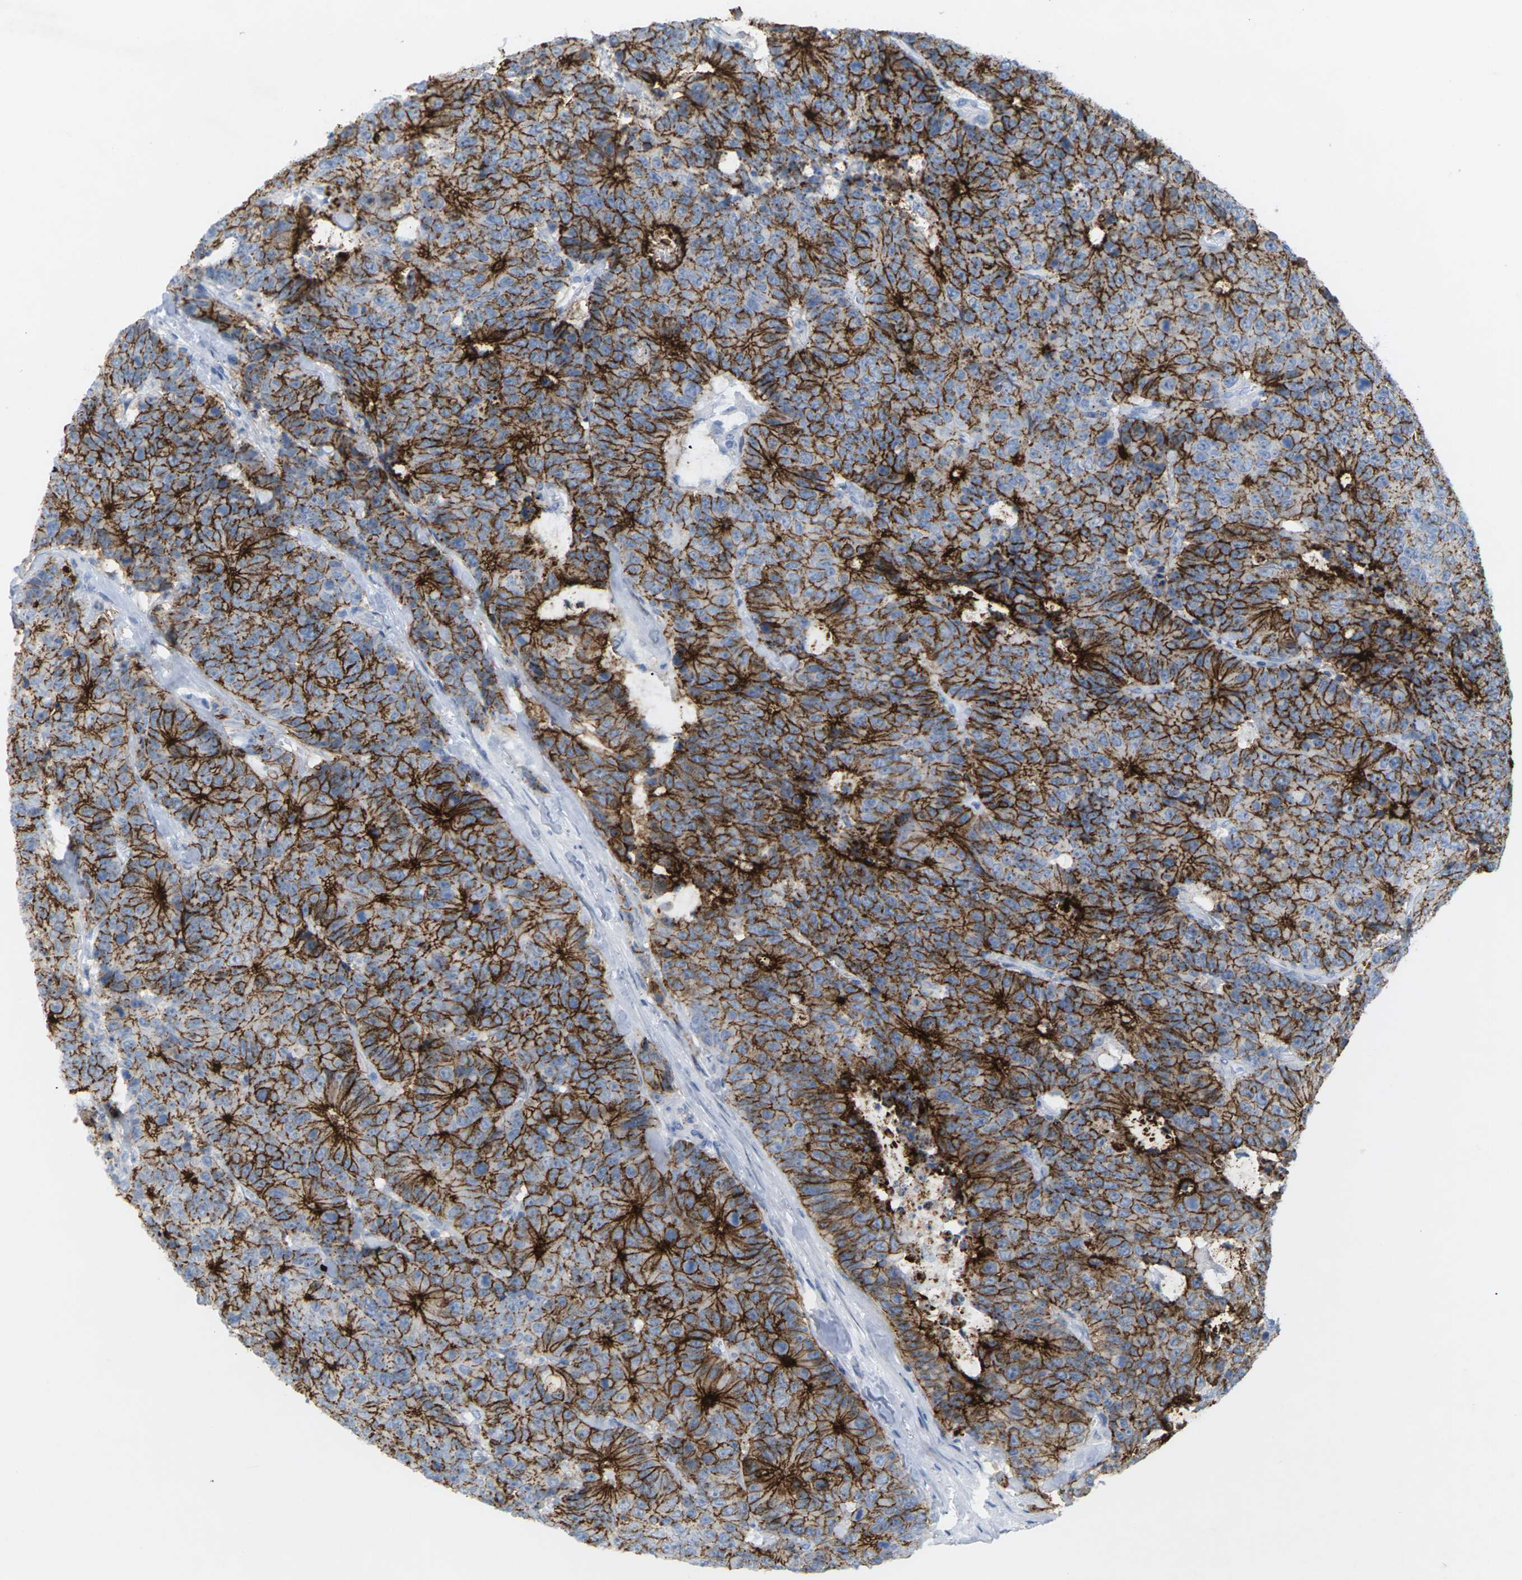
{"staining": {"intensity": "strong", "quantity": ">75%", "location": "cytoplasmic/membranous"}, "tissue": "colorectal cancer", "cell_type": "Tumor cells", "image_type": "cancer", "snomed": [{"axis": "morphology", "description": "Adenocarcinoma, NOS"}, {"axis": "topography", "description": "Colon"}], "caption": "Protein staining of adenocarcinoma (colorectal) tissue reveals strong cytoplasmic/membranous expression in approximately >75% of tumor cells. The staining was performed using DAB (3,3'-diaminobenzidine) to visualize the protein expression in brown, while the nuclei were stained in blue with hematoxylin (Magnification: 20x).", "gene": "CLDN3", "patient": {"sex": "female", "age": 86}}